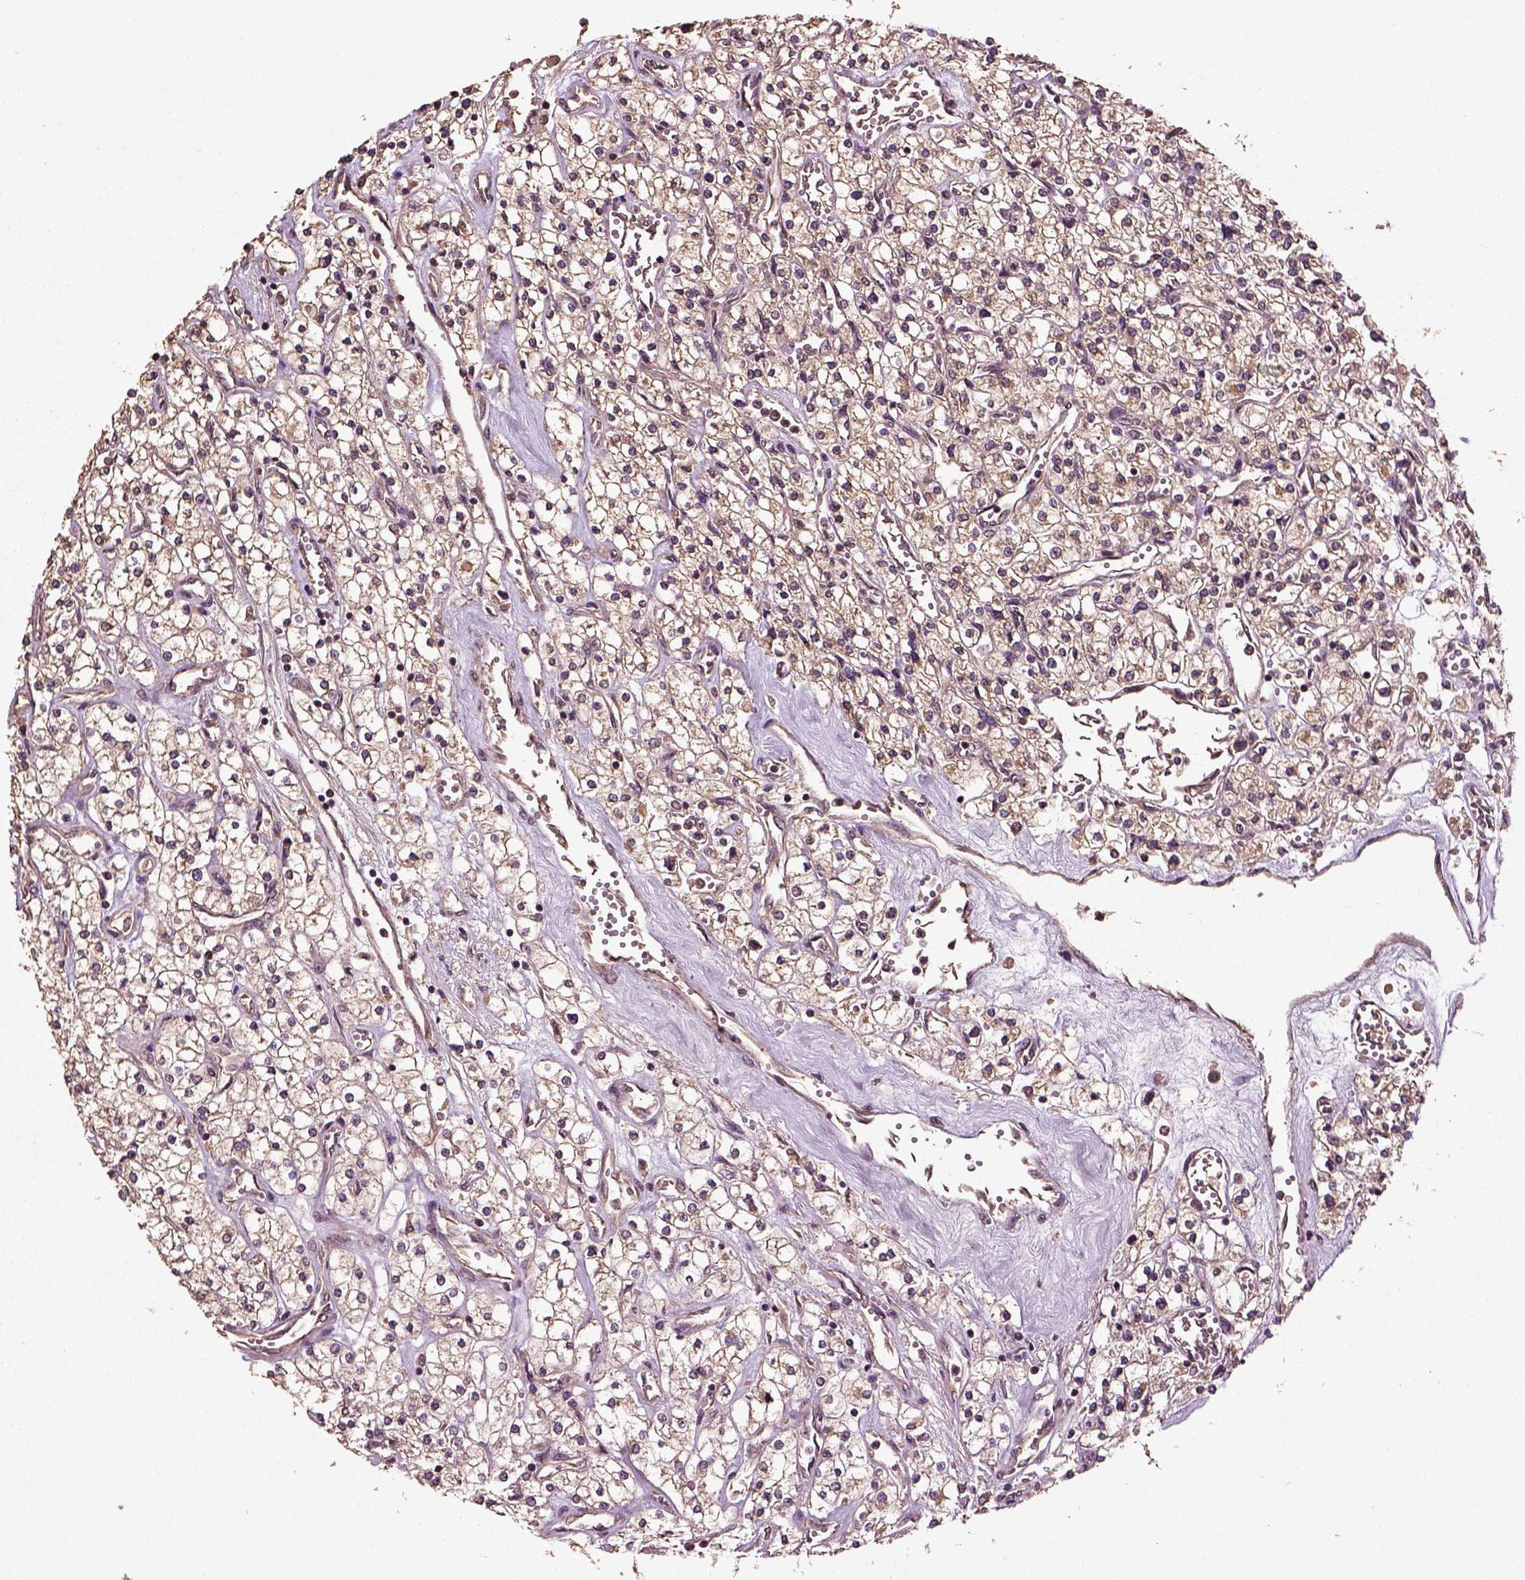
{"staining": {"intensity": "moderate", "quantity": "25%-75%", "location": "cytoplasmic/membranous"}, "tissue": "renal cancer", "cell_type": "Tumor cells", "image_type": "cancer", "snomed": [{"axis": "morphology", "description": "Adenocarcinoma, NOS"}, {"axis": "topography", "description": "Kidney"}], "caption": "IHC (DAB) staining of human renal adenocarcinoma exhibits moderate cytoplasmic/membranous protein staining in about 25%-75% of tumor cells.", "gene": "ERV3-1", "patient": {"sex": "male", "age": 80}}